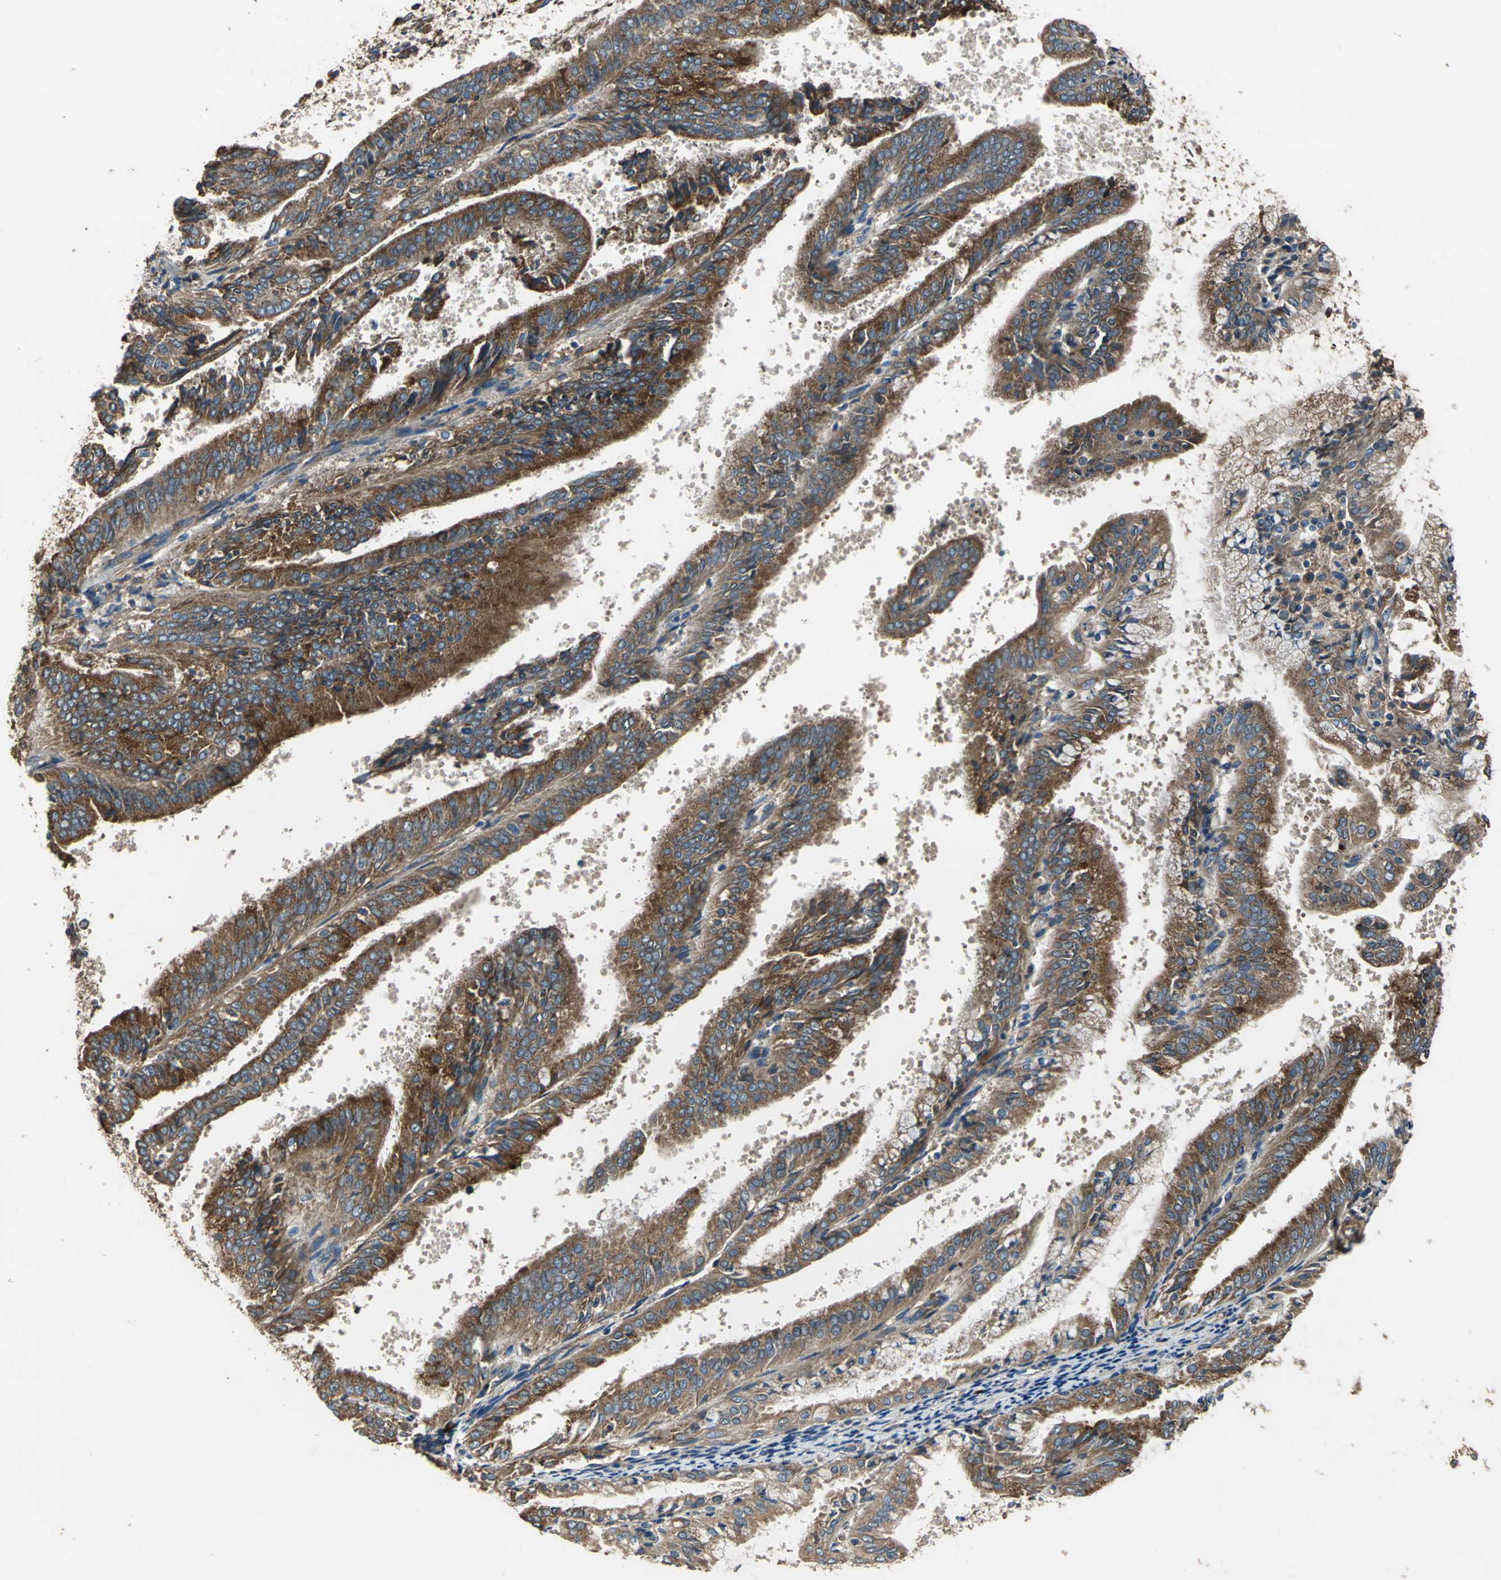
{"staining": {"intensity": "strong", "quantity": ">75%", "location": "cytoplasmic/membranous"}, "tissue": "endometrial cancer", "cell_type": "Tumor cells", "image_type": "cancer", "snomed": [{"axis": "morphology", "description": "Adenocarcinoma, NOS"}, {"axis": "topography", "description": "Endometrium"}], "caption": "Approximately >75% of tumor cells in human endometrial cancer show strong cytoplasmic/membranous protein expression as visualized by brown immunohistochemical staining.", "gene": "HEPH", "patient": {"sex": "female", "age": 63}}